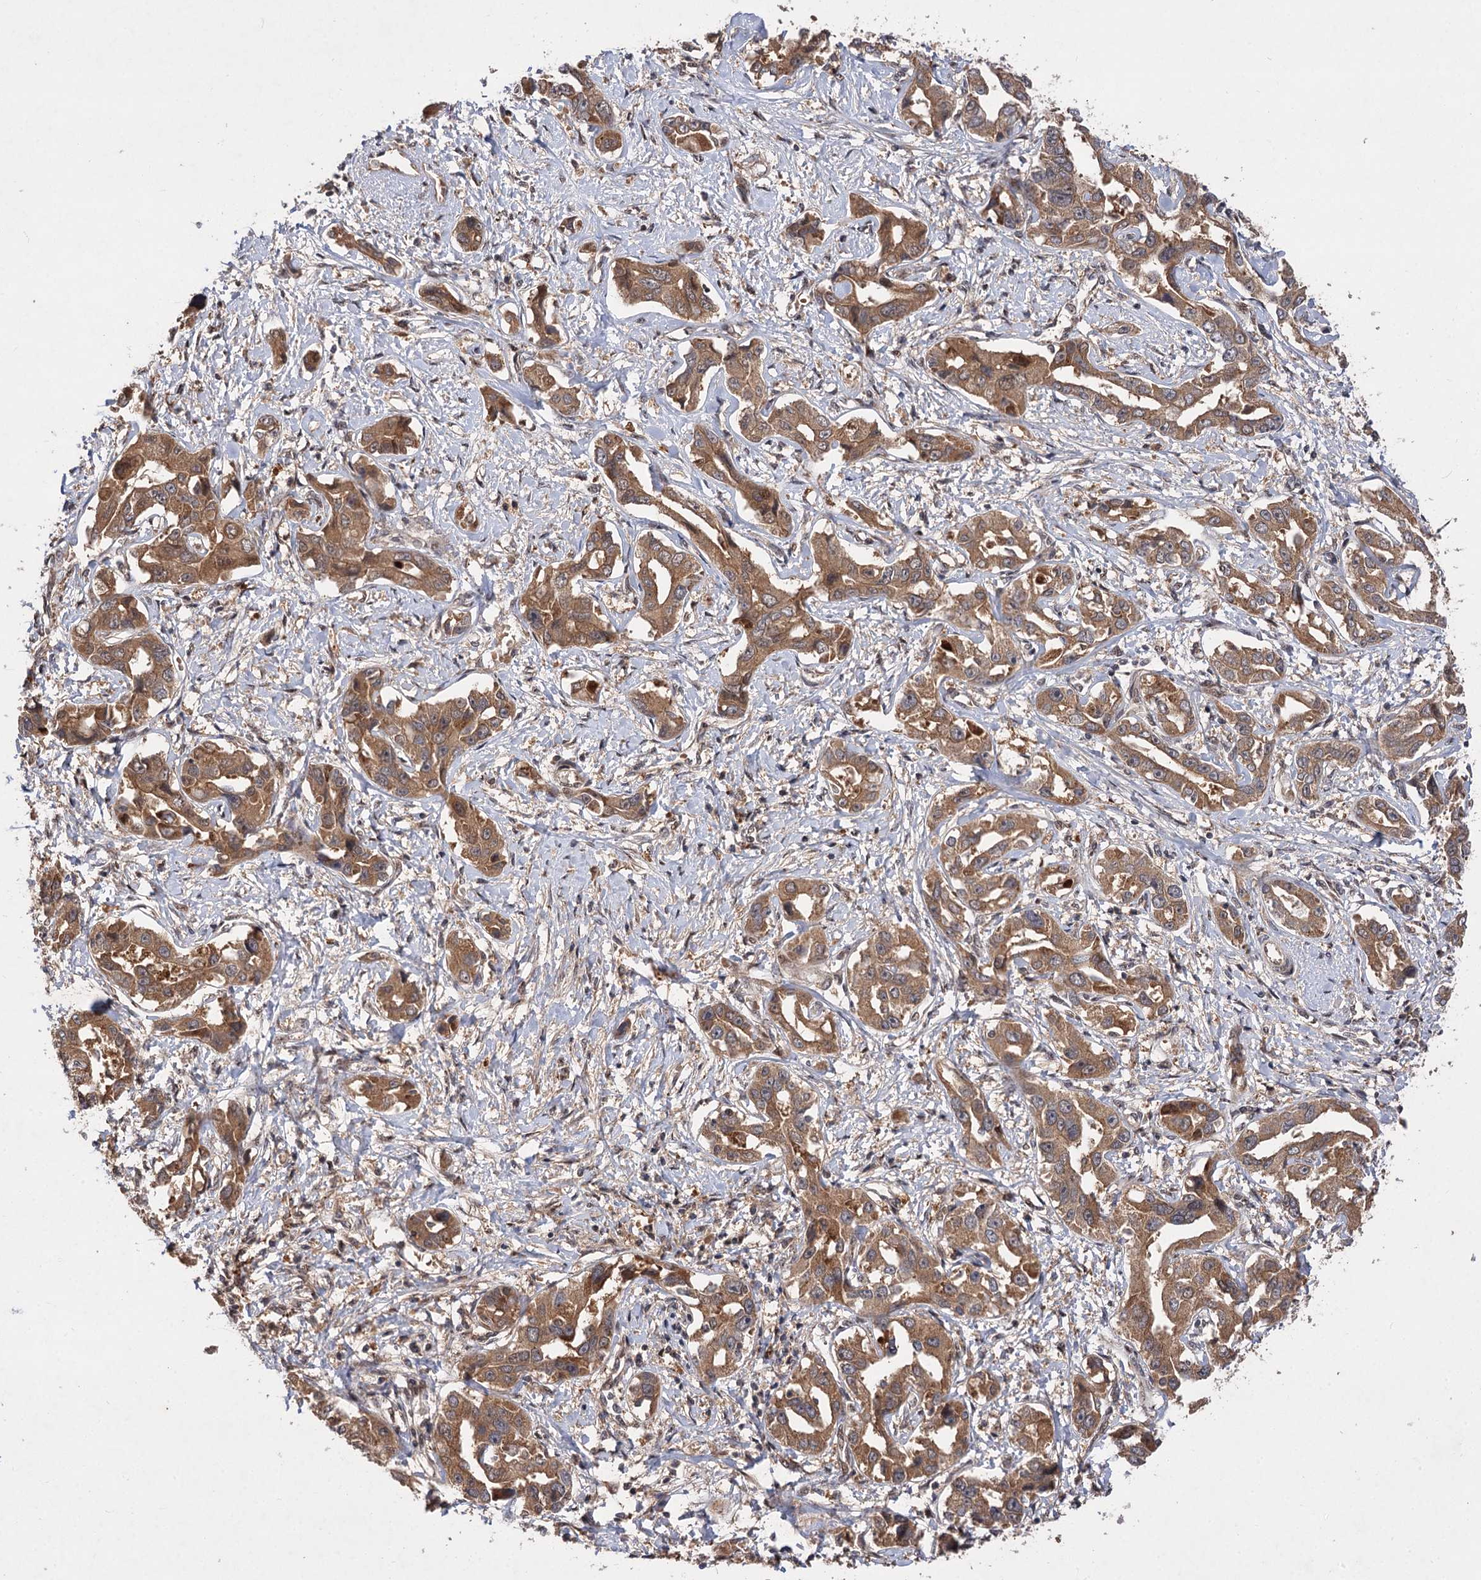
{"staining": {"intensity": "moderate", "quantity": ">75%", "location": "cytoplasmic/membranous"}, "tissue": "liver cancer", "cell_type": "Tumor cells", "image_type": "cancer", "snomed": [{"axis": "morphology", "description": "Cholangiocarcinoma"}, {"axis": "topography", "description": "Liver"}], "caption": "The micrograph shows a brown stain indicating the presence of a protein in the cytoplasmic/membranous of tumor cells in liver cancer (cholangiocarcinoma).", "gene": "FBXW8", "patient": {"sex": "male", "age": 59}}